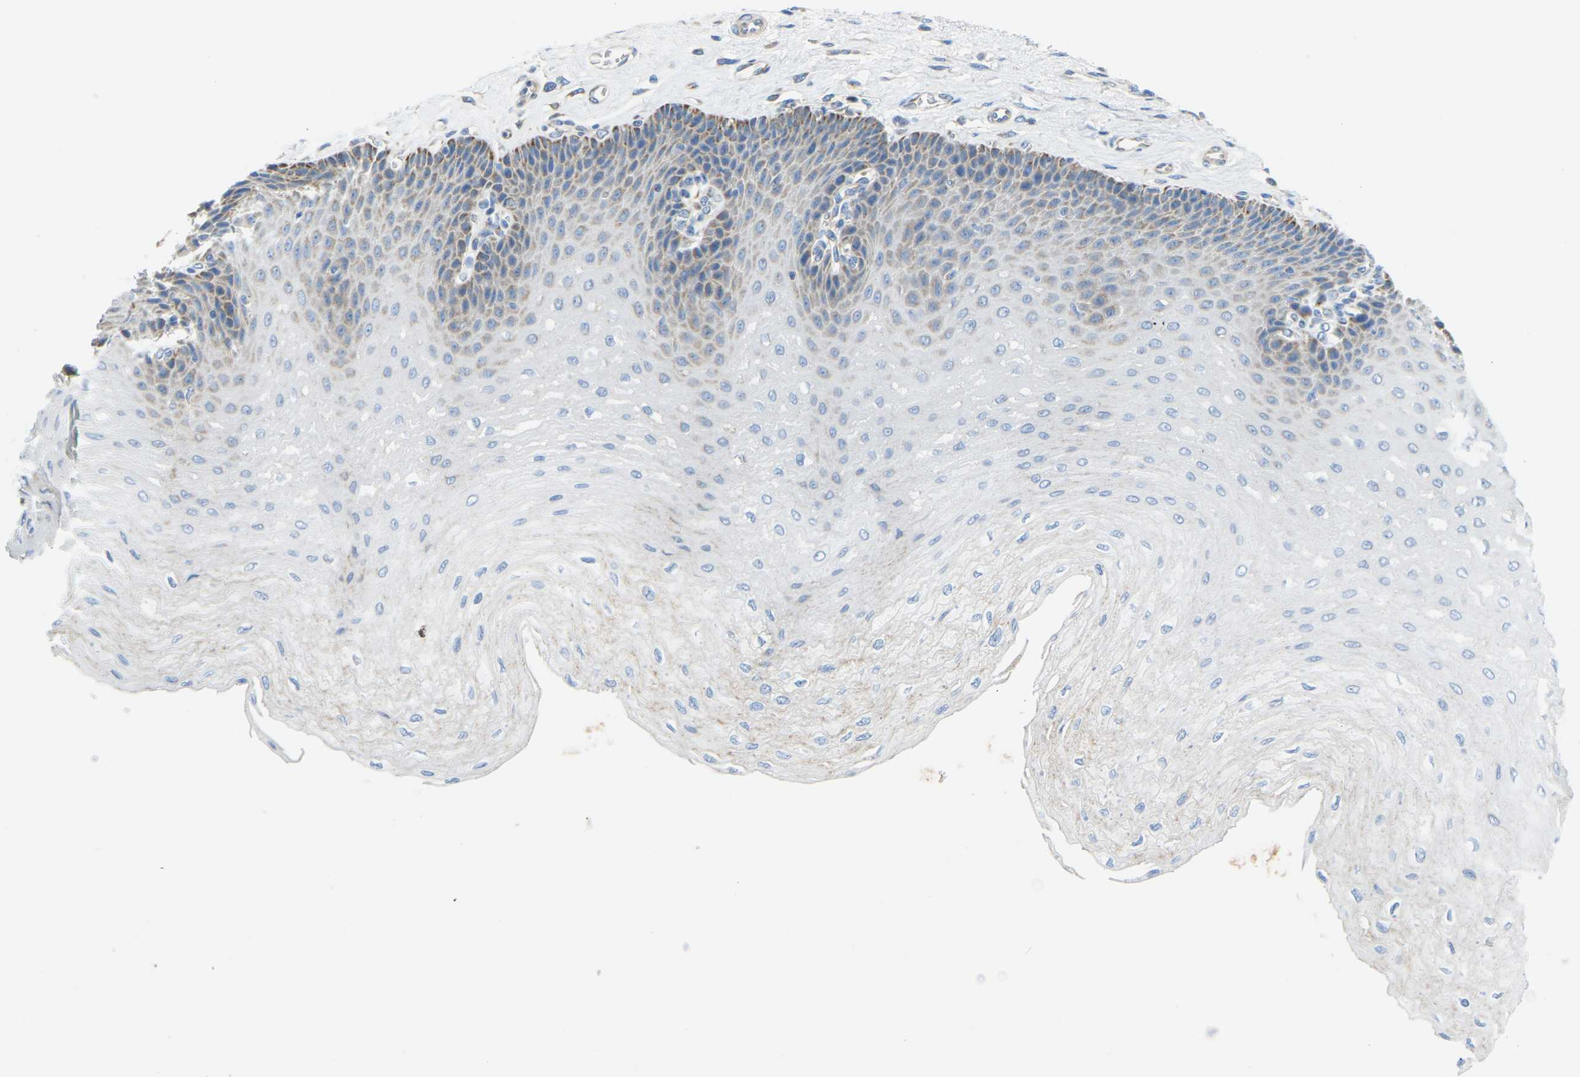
{"staining": {"intensity": "moderate", "quantity": "<25%", "location": "cytoplasmic/membranous"}, "tissue": "esophagus", "cell_type": "Squamous epithelial cells", "image_type": "normal", "snomed": [{"axis": "morphology", "description": "Normal tissue, NOS"}, {"axis": "topography", "description": "Esophagus"}], "caption": "Esophagus stained with a brown dye exhibits moderate cytoplasmic/membranous positive staining in approximately <25% of squamous epithelial cells.", "gene": "GDA", "patient": {"sex": "female", "age": 72}}